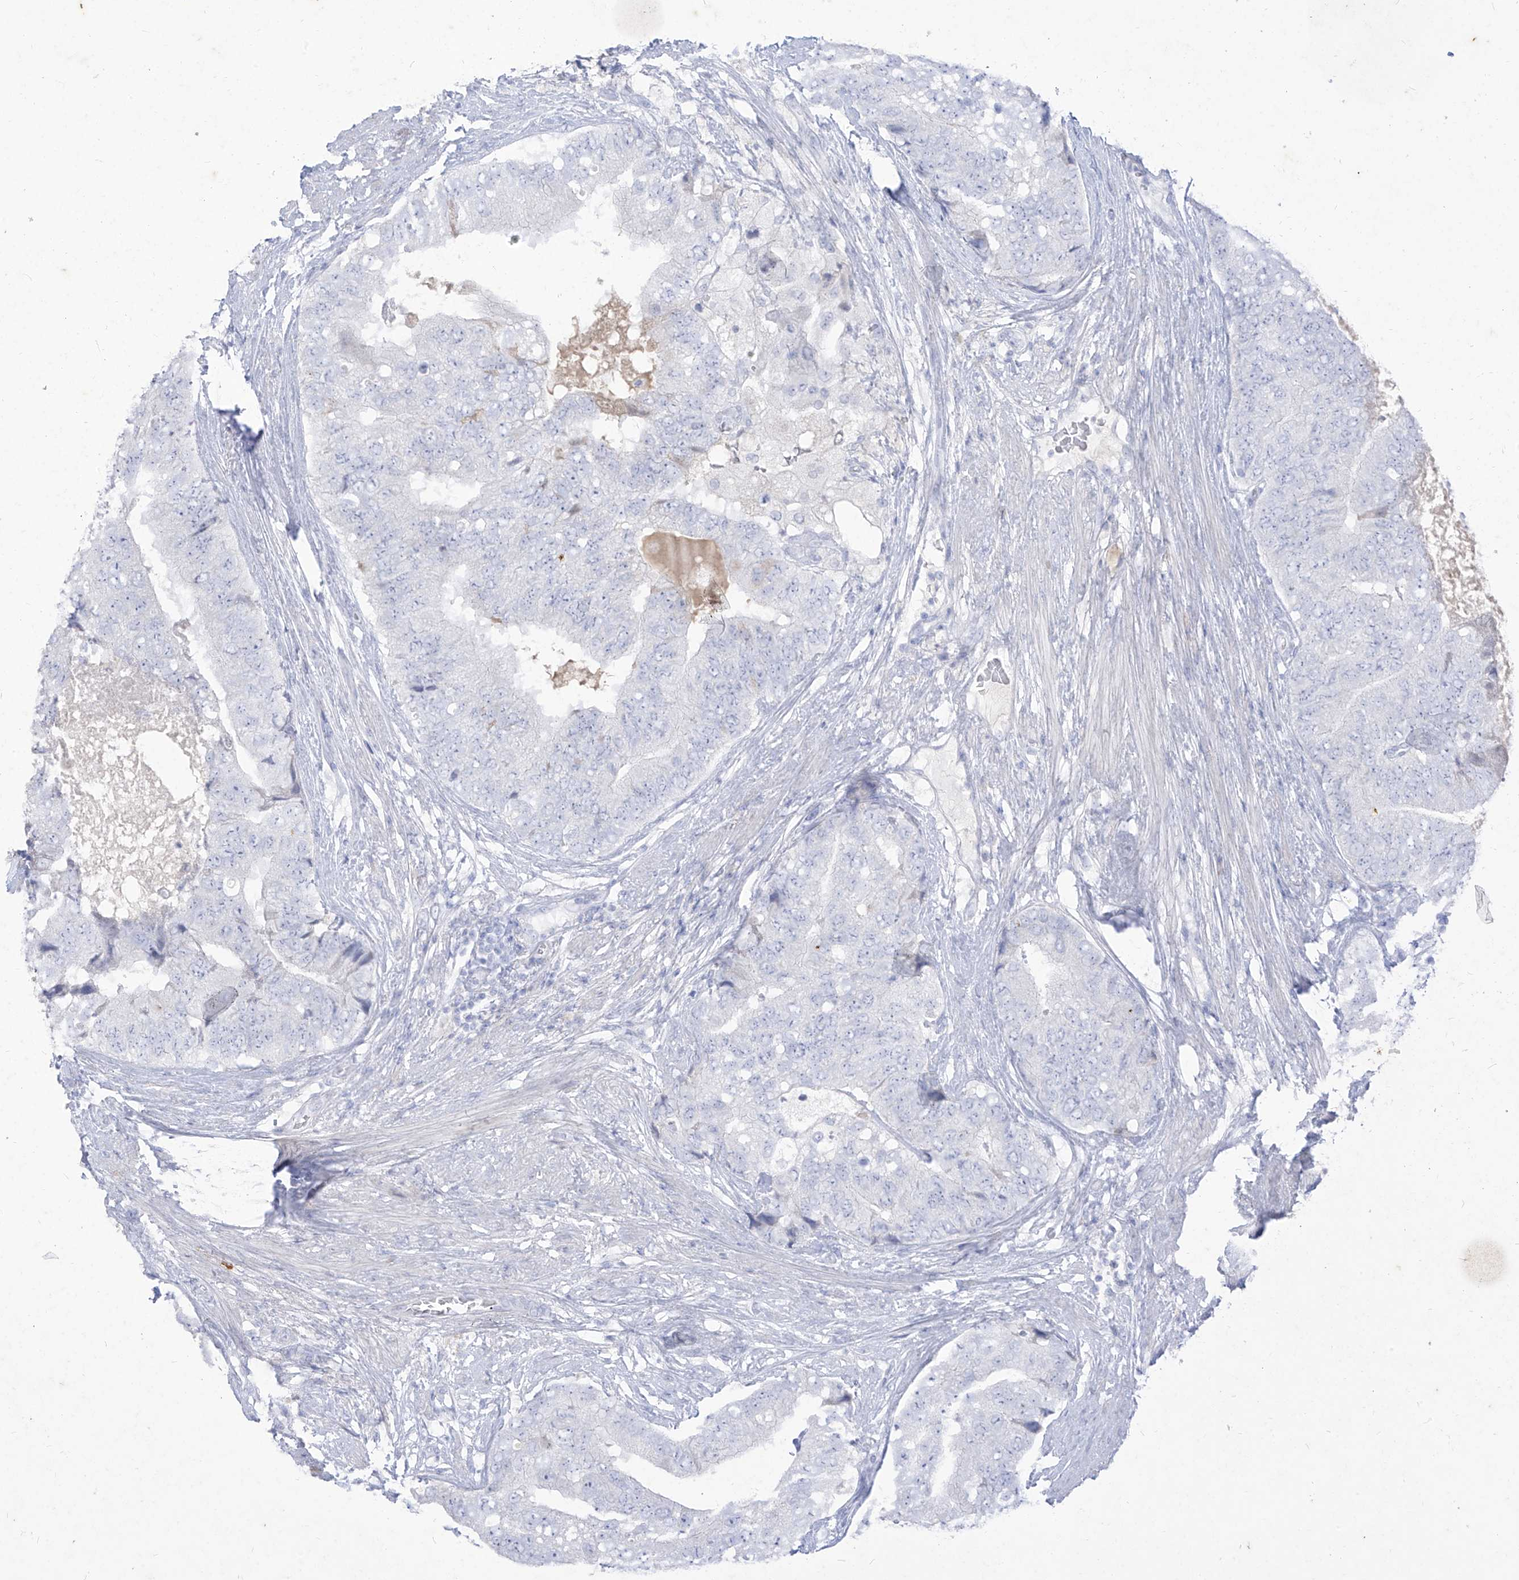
{"staining": {"intensity": "negative", "quantity": "none", "location": "none"}, "tissue": "prostate cancer", "cell_type": "Tumor cells", "image_type": "cancer", "snomed": [{"axis": "morphology", "description": "Adenocarcinoma, High grade"}, {"axis": "topography", "description": "Prostate"}], "caption": "There is no significant expression in tumor cells of prostate cancer (adenocarcinoma (high-grade)). The staining was performed using DAB (3,3'-diaminobenzidine) to visualize the protein expression in brown, while the nuclei were stained in blue with hematoxylin (Magnification: 20x).", "gene": "TGM4", "patient": {"sex": "male", "age": 70}}